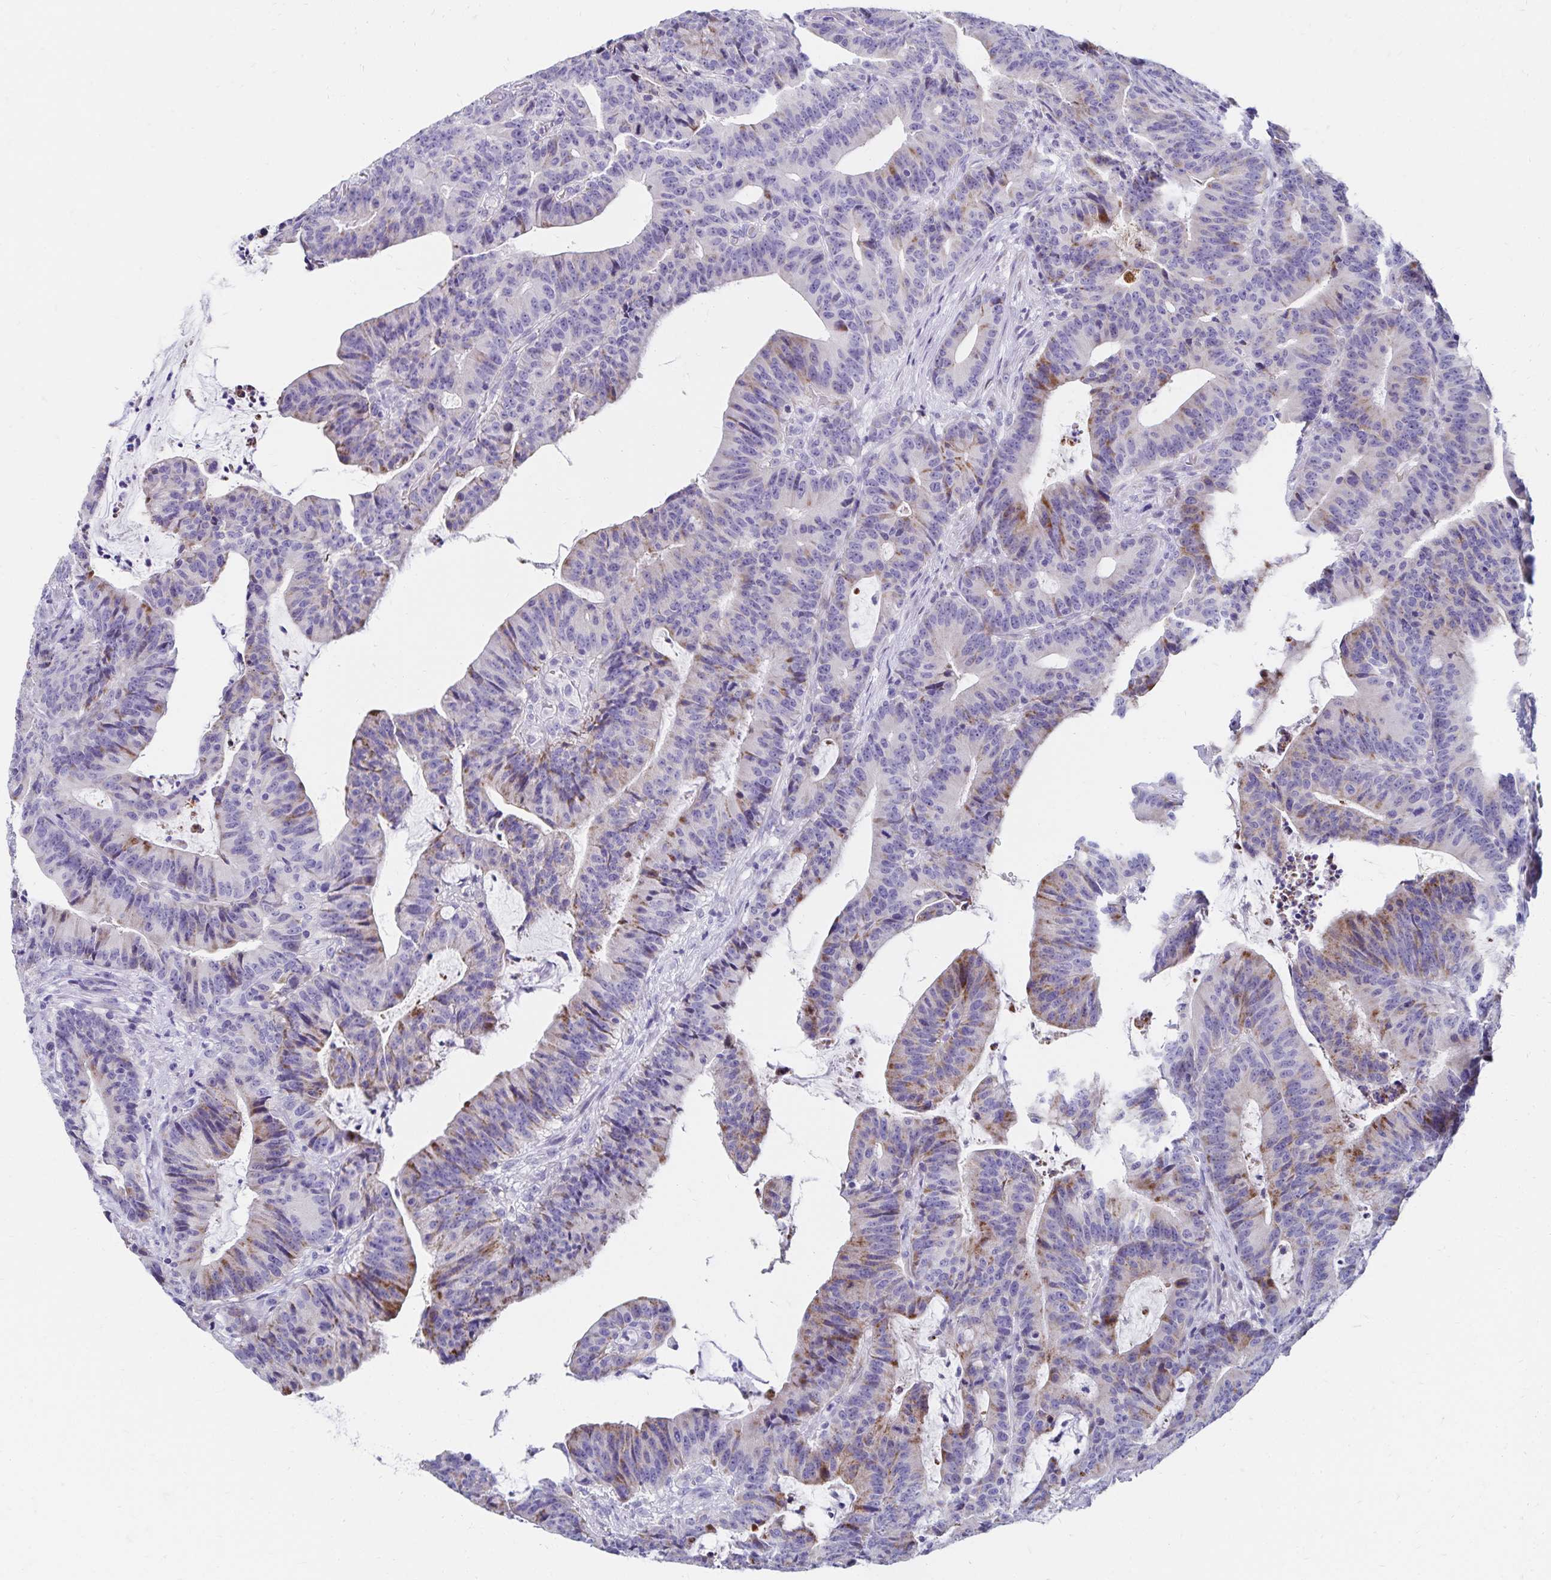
{"staining": {"intensity": "moderate", "quantity": "25%-75%", "location": "cytoplasmic/membranous"}, "tissue": "colorectal cancer", "cell_type": "Tumor cells", "image_type": "cancer", "snomed": [{"axis": "morphology", "description": "Adenocarcinoma, NOS"}, {"axis": "topography", "description": "Colon"}], "caption": "A photomicrograph showing moderate cytoplasmic/membranous positivity in about 25%-75% of tumor cells in colorectal cancer, as visualized by brown immunohistochemical staining.", "gene": "NECAP1", "patient": {"sex": "female", "age": 78}}